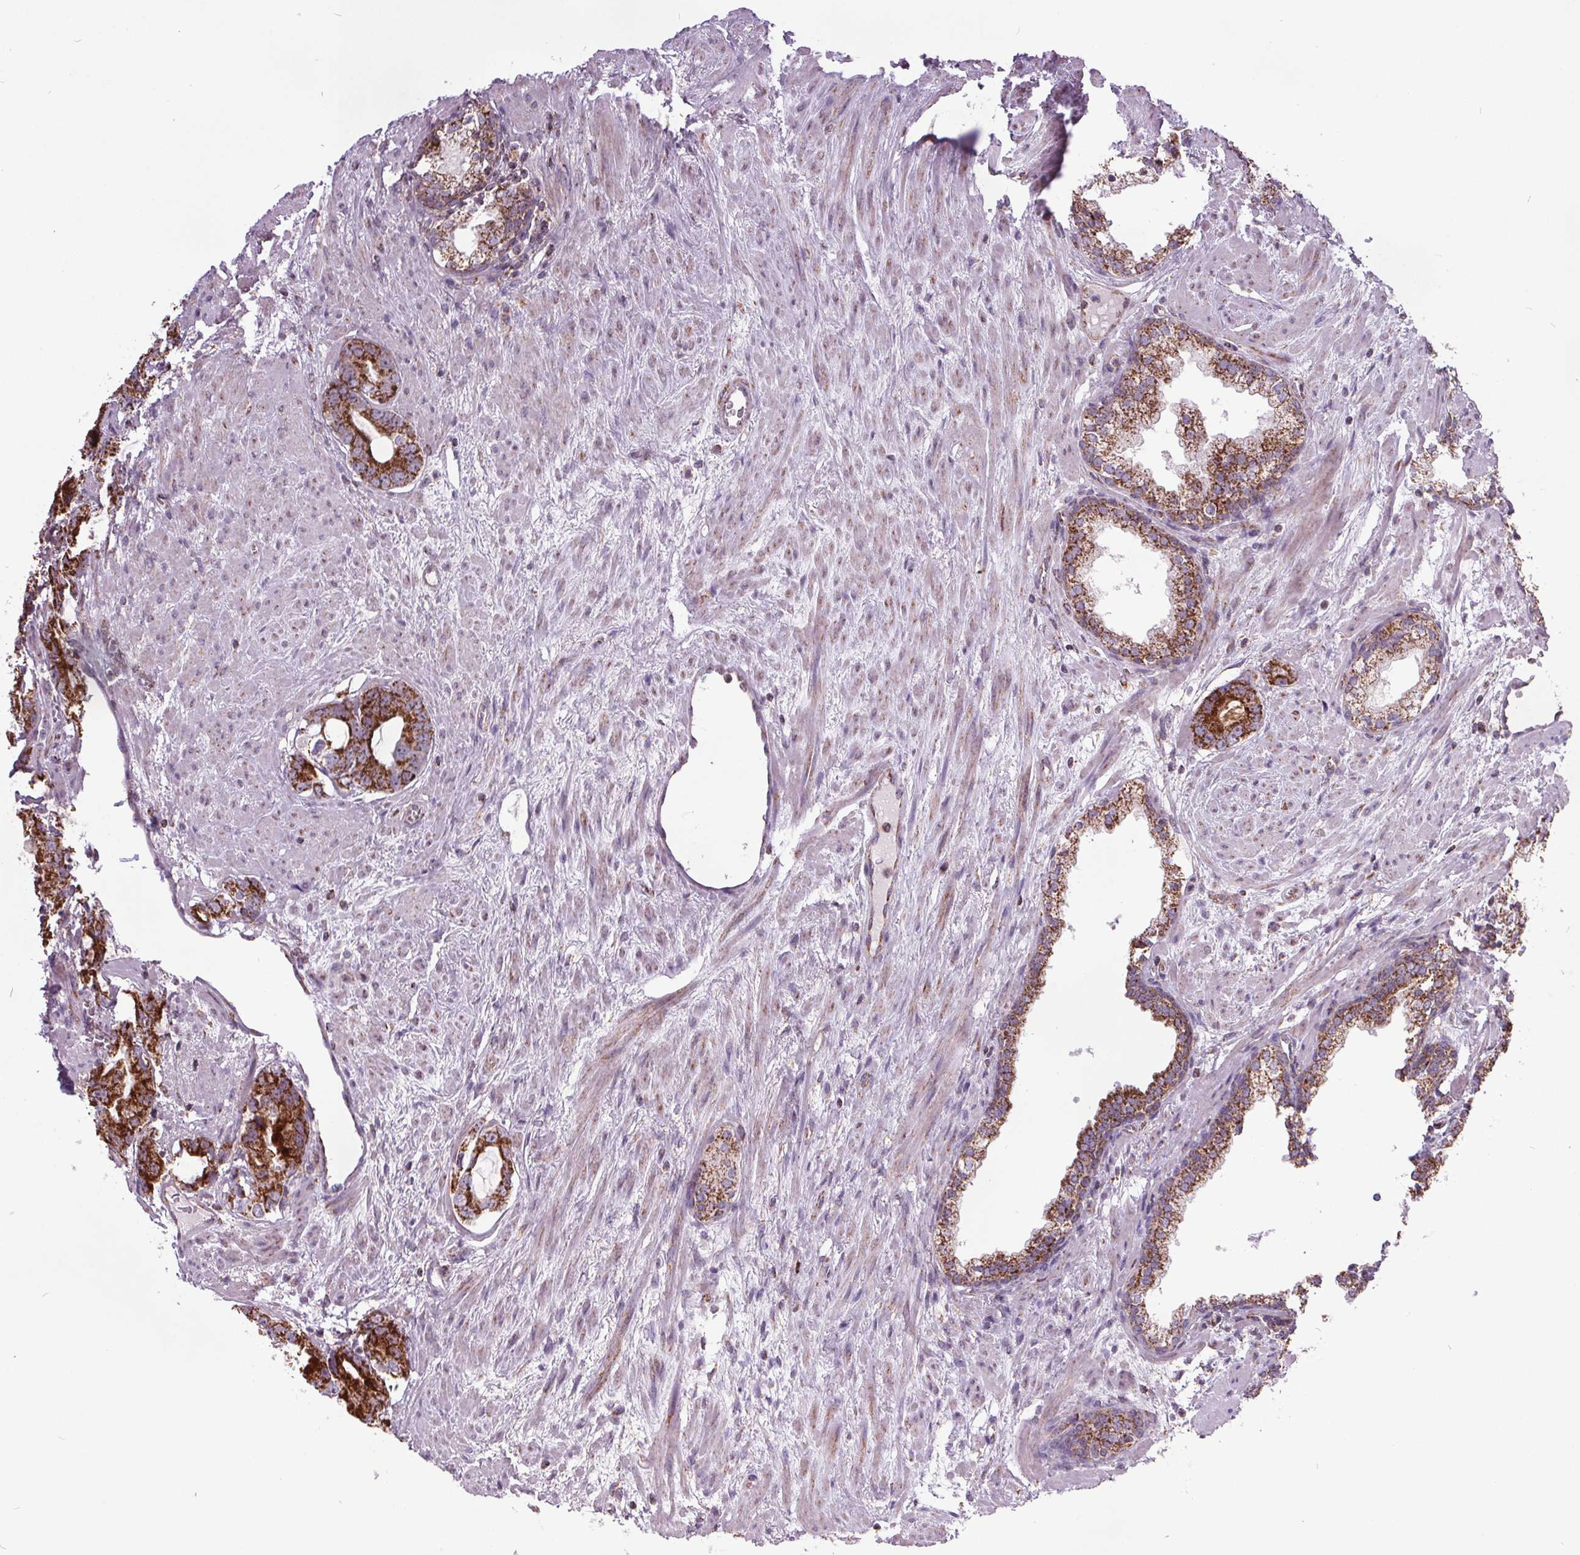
{"staining": {"intensity": "strong", "quantity": ">75%", "location": "cytoplasmic/membranous"}, "tissue": "prostate cancer", "cell_type": "Tumor cells", "image_type": "cancer", "snomed": [{"axis": "morphology", "description": "Adenocarcinoma, High grade"}, {"axis": "topography", "description": "Prostate"}], "caption": "Protein expression analysis of human prostate cancer reveals strong cytoplasmic/membranous positivity in approximately >75% of tumor cells. (Brightfield microscopy of DAB IHC at high magnification).", "gene": "NDUFS6", "patient": {"sex": "male", "age": 75}}